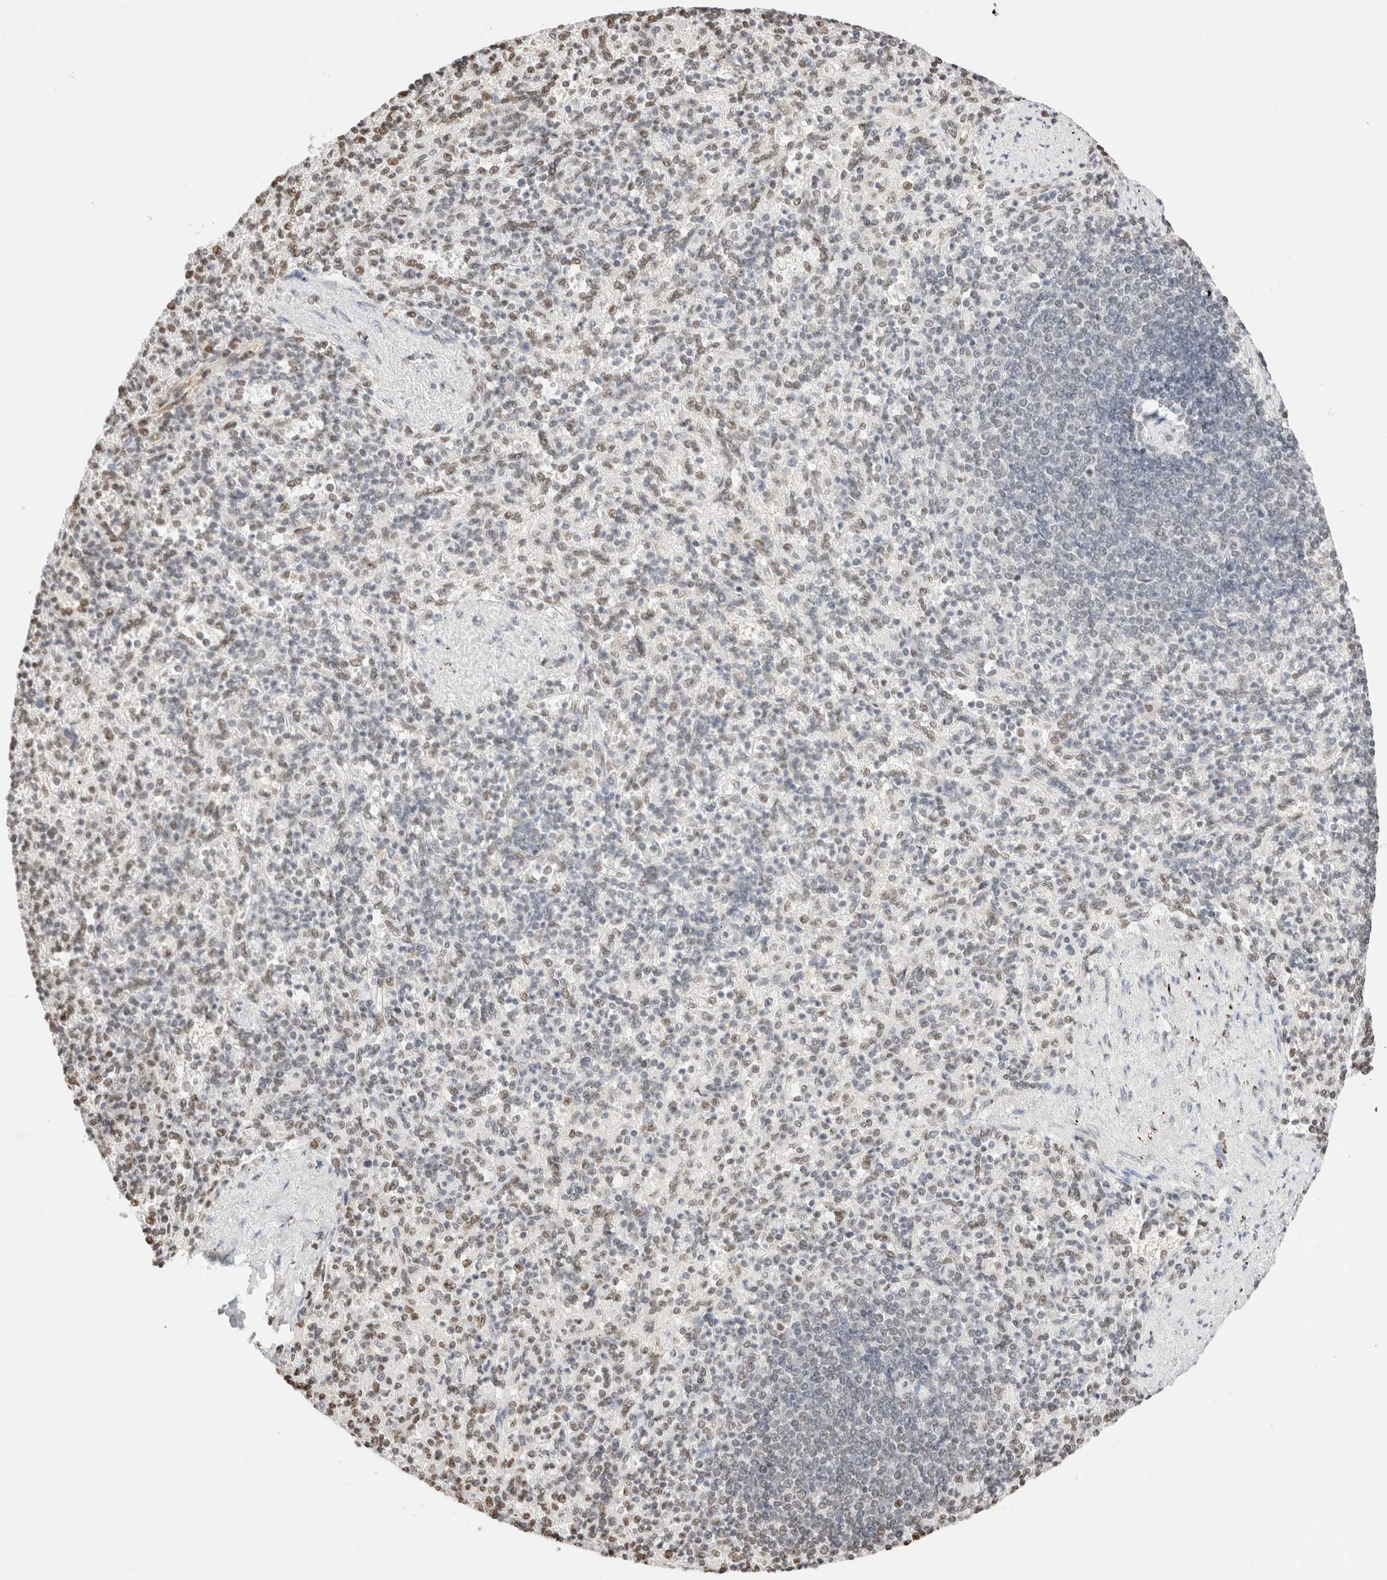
{"staining": {"intensity": "weak", "quantity": "25%-75%", "location": "nuclear"}, "tissue": "spleen", "cell_type": "Cells in red pulp", "image_type": "normal", "snomed": [{"axis": "morphology", "description": "Normal tissue, NOS"}, {"axis": "topography", "description": "Spleen"}], "caption": "This photomicrograph shows immunohistochemistry (IHC) staining of benign human spleen, with low weak nuclear expression in about 25%-75% of cells in red pulp.", "gene": "SUPT3H", "patient": {"sex": "female", "age": 74}}